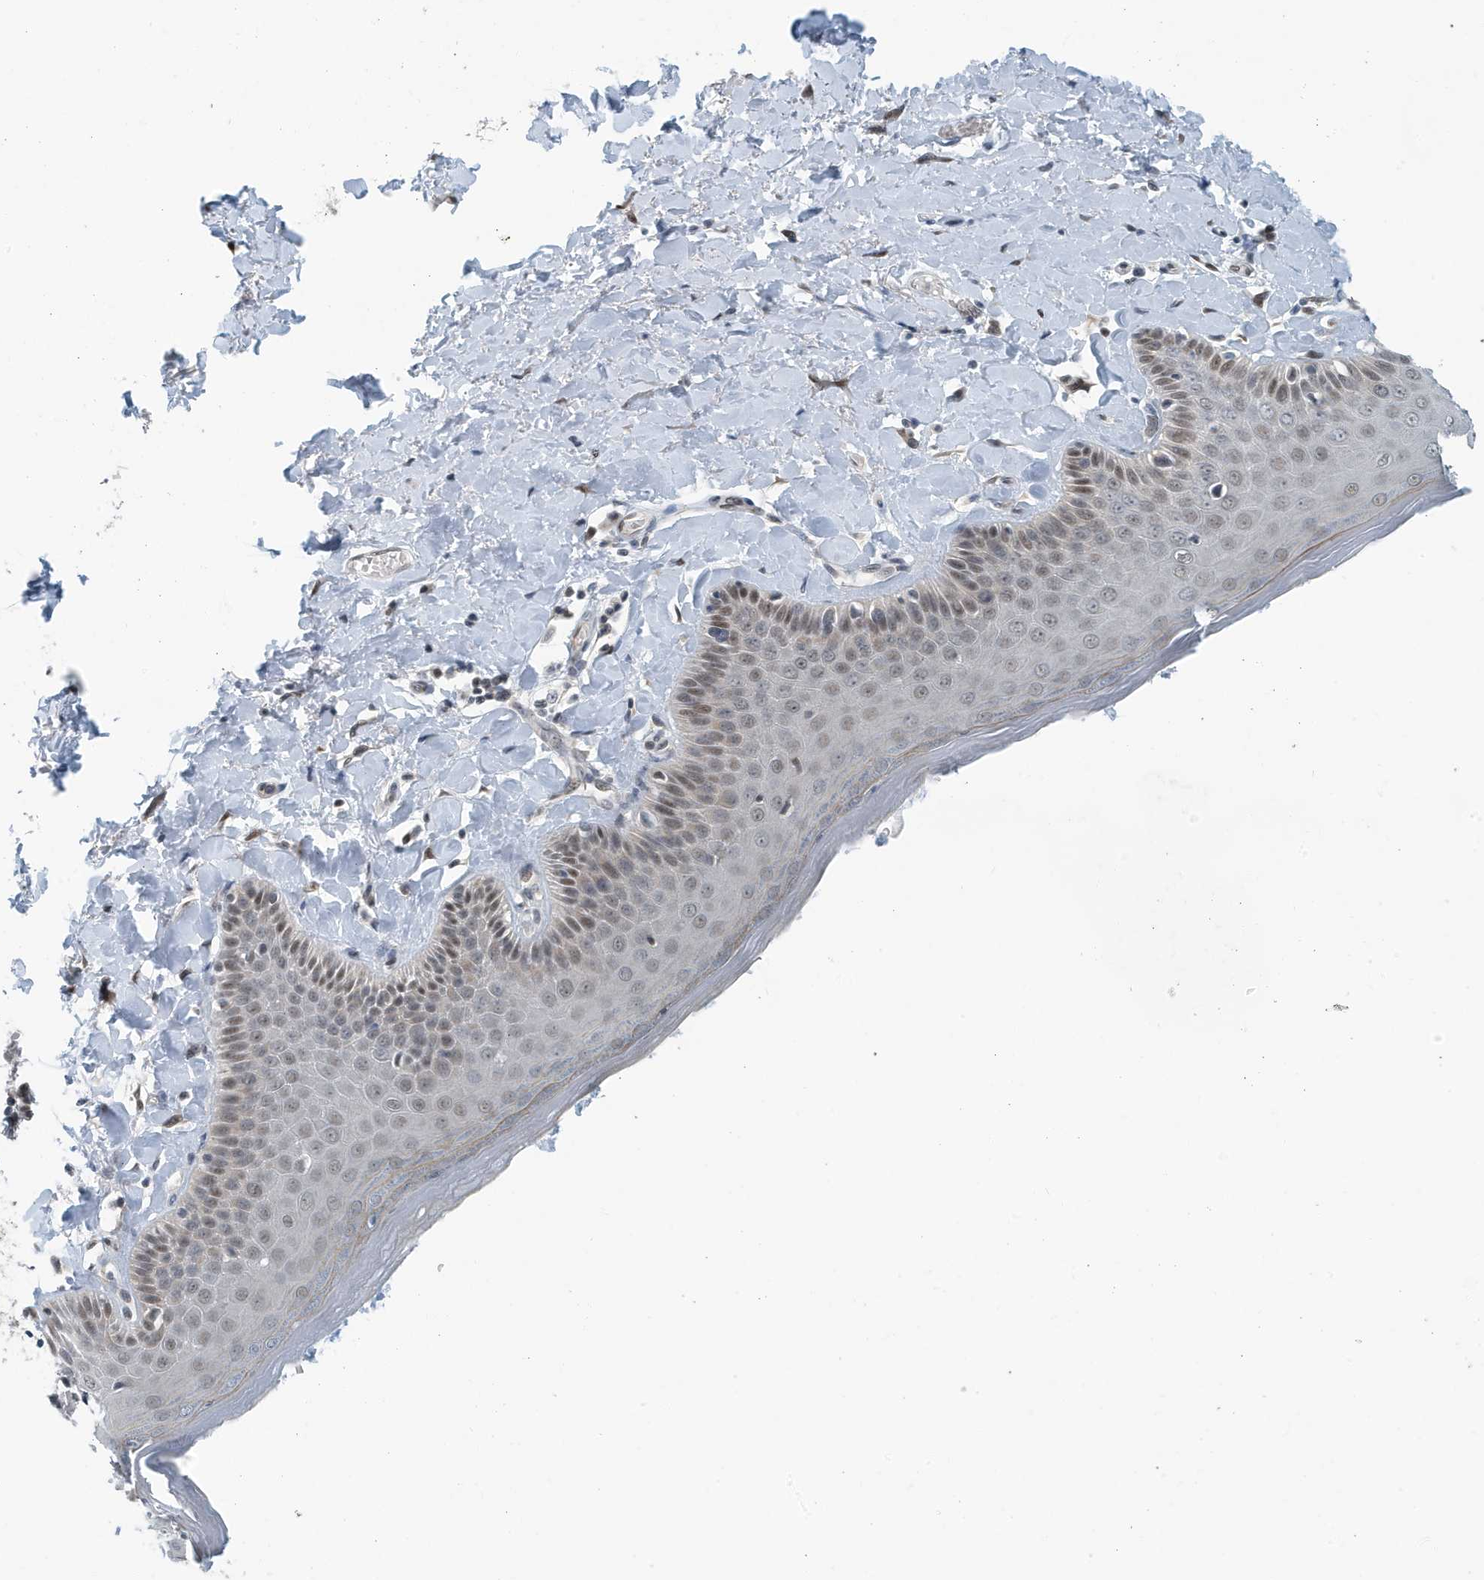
{"staining": {"intensity": "moderate", "quantity": ">75%", "location": "cytoplasmic/membranous,nuclear"}, "tissue": "skin", "cell_type": "Epidermal cells", "image_type": "normal", "snomed": [{"axis": "morphology", "description": "Normal tissue, NOS"}, {"axis": "topography", "description": "Anal"}], "caption": "Epidermal cells show medium levels of moderate cytoplasmic/membranous,nuclear staining in approximately >75% of cells in normal human skin.", "gene": "KIF15", "patient": {"sex": "male", "age": 69}}